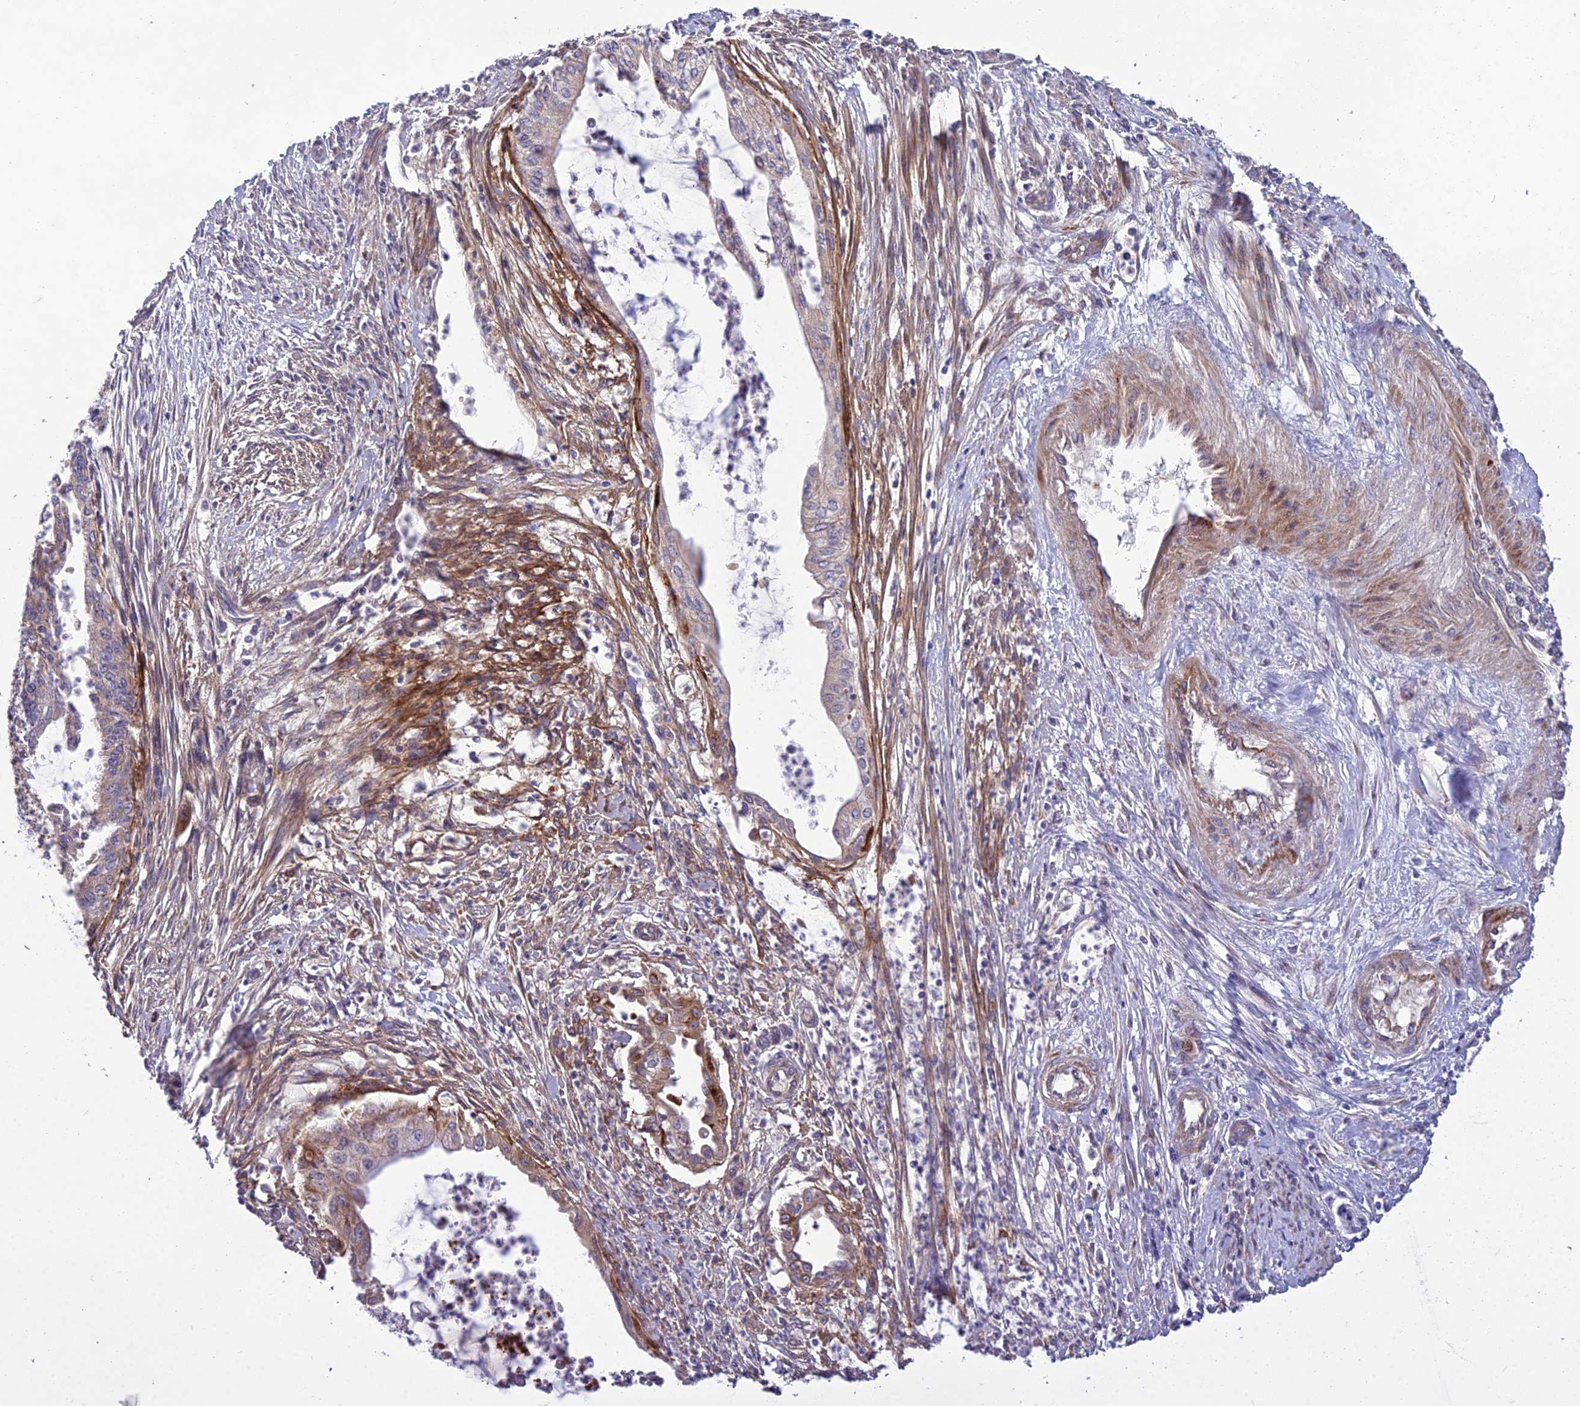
{"staining": {"intensity": "moderate", "quantity": "<25%", "location": "cytoplasmic/membranous"}, "tissue": "endometrial cancer", "cell_type": "Tumor cells", "image_type": "cancer", "snomed": [{"axis": "morphology", "description": "Adenocarcinoma, NOS"}, {"axis": "topography", "description": "Endometrium"}], "caption": "Immunohistochemical staining of endometrial cancer (adenocarcinoma) exhibits low levels of moderate cytoplasmic/membranous staining in about <25% of tumor cells.", "gene": "ADIPOR2", "patient": {"sex": "female", "age": 73}}